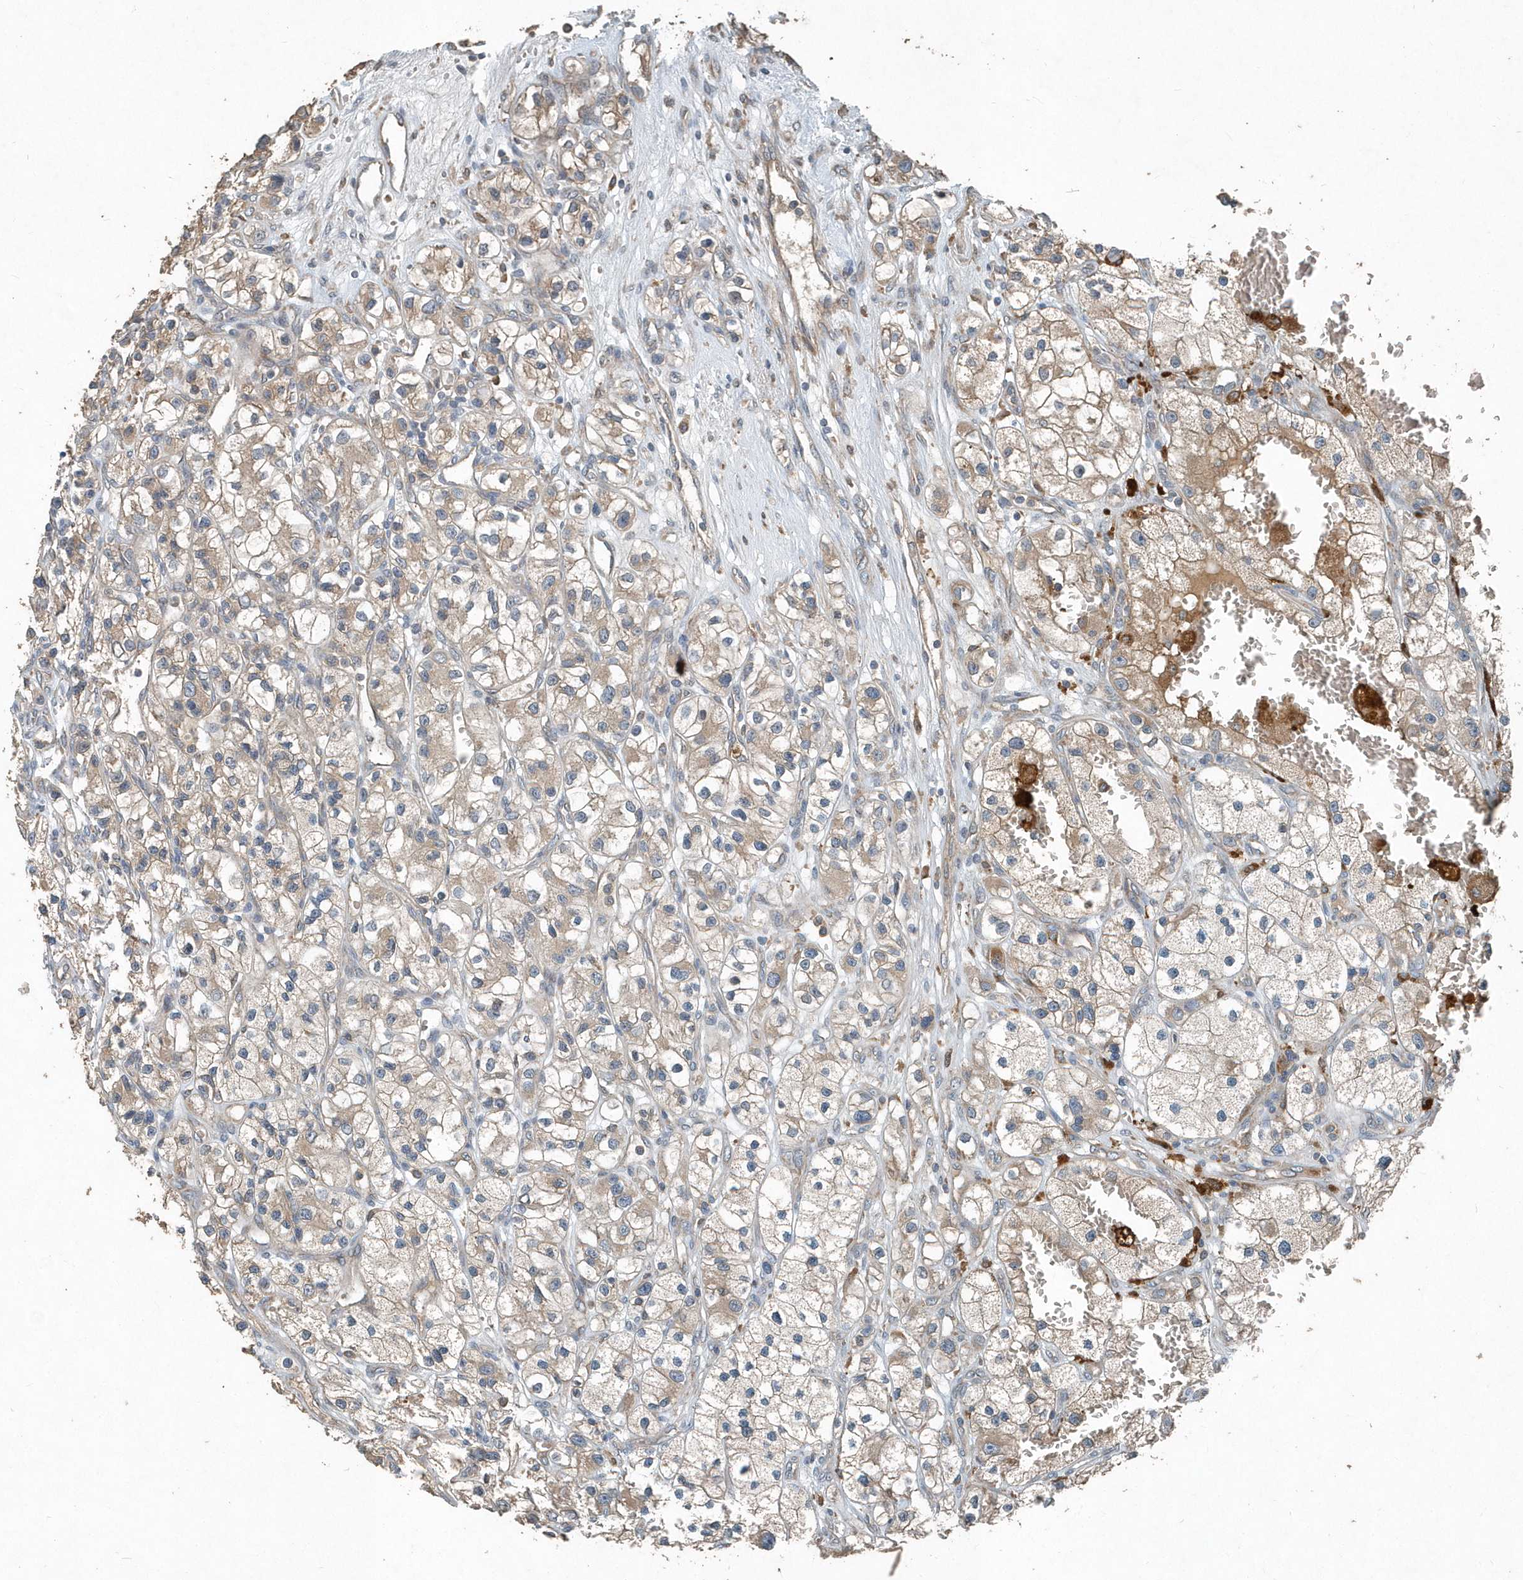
{"staining": {"intensity": "weak", "quantity": ">75%", "location": "cytoplasmic/membranous"}, "tissue": "renal cancer", "cell_type": "Tumor cells", "image_type": "cancer", "snomed": [{"axis": "morphology", "description": "Adenocarcinoma, NOS"}, {"axis": "topography", "description": "Kidney"}], "caption": "Human adenocarcinoma (renal) stained with a brown dye displays weak cytoplasmic/membranous positive staining in about >75% of tumor cells.", "gene": "SCFD2", "patient": {"sex": "female", "age": 57}}